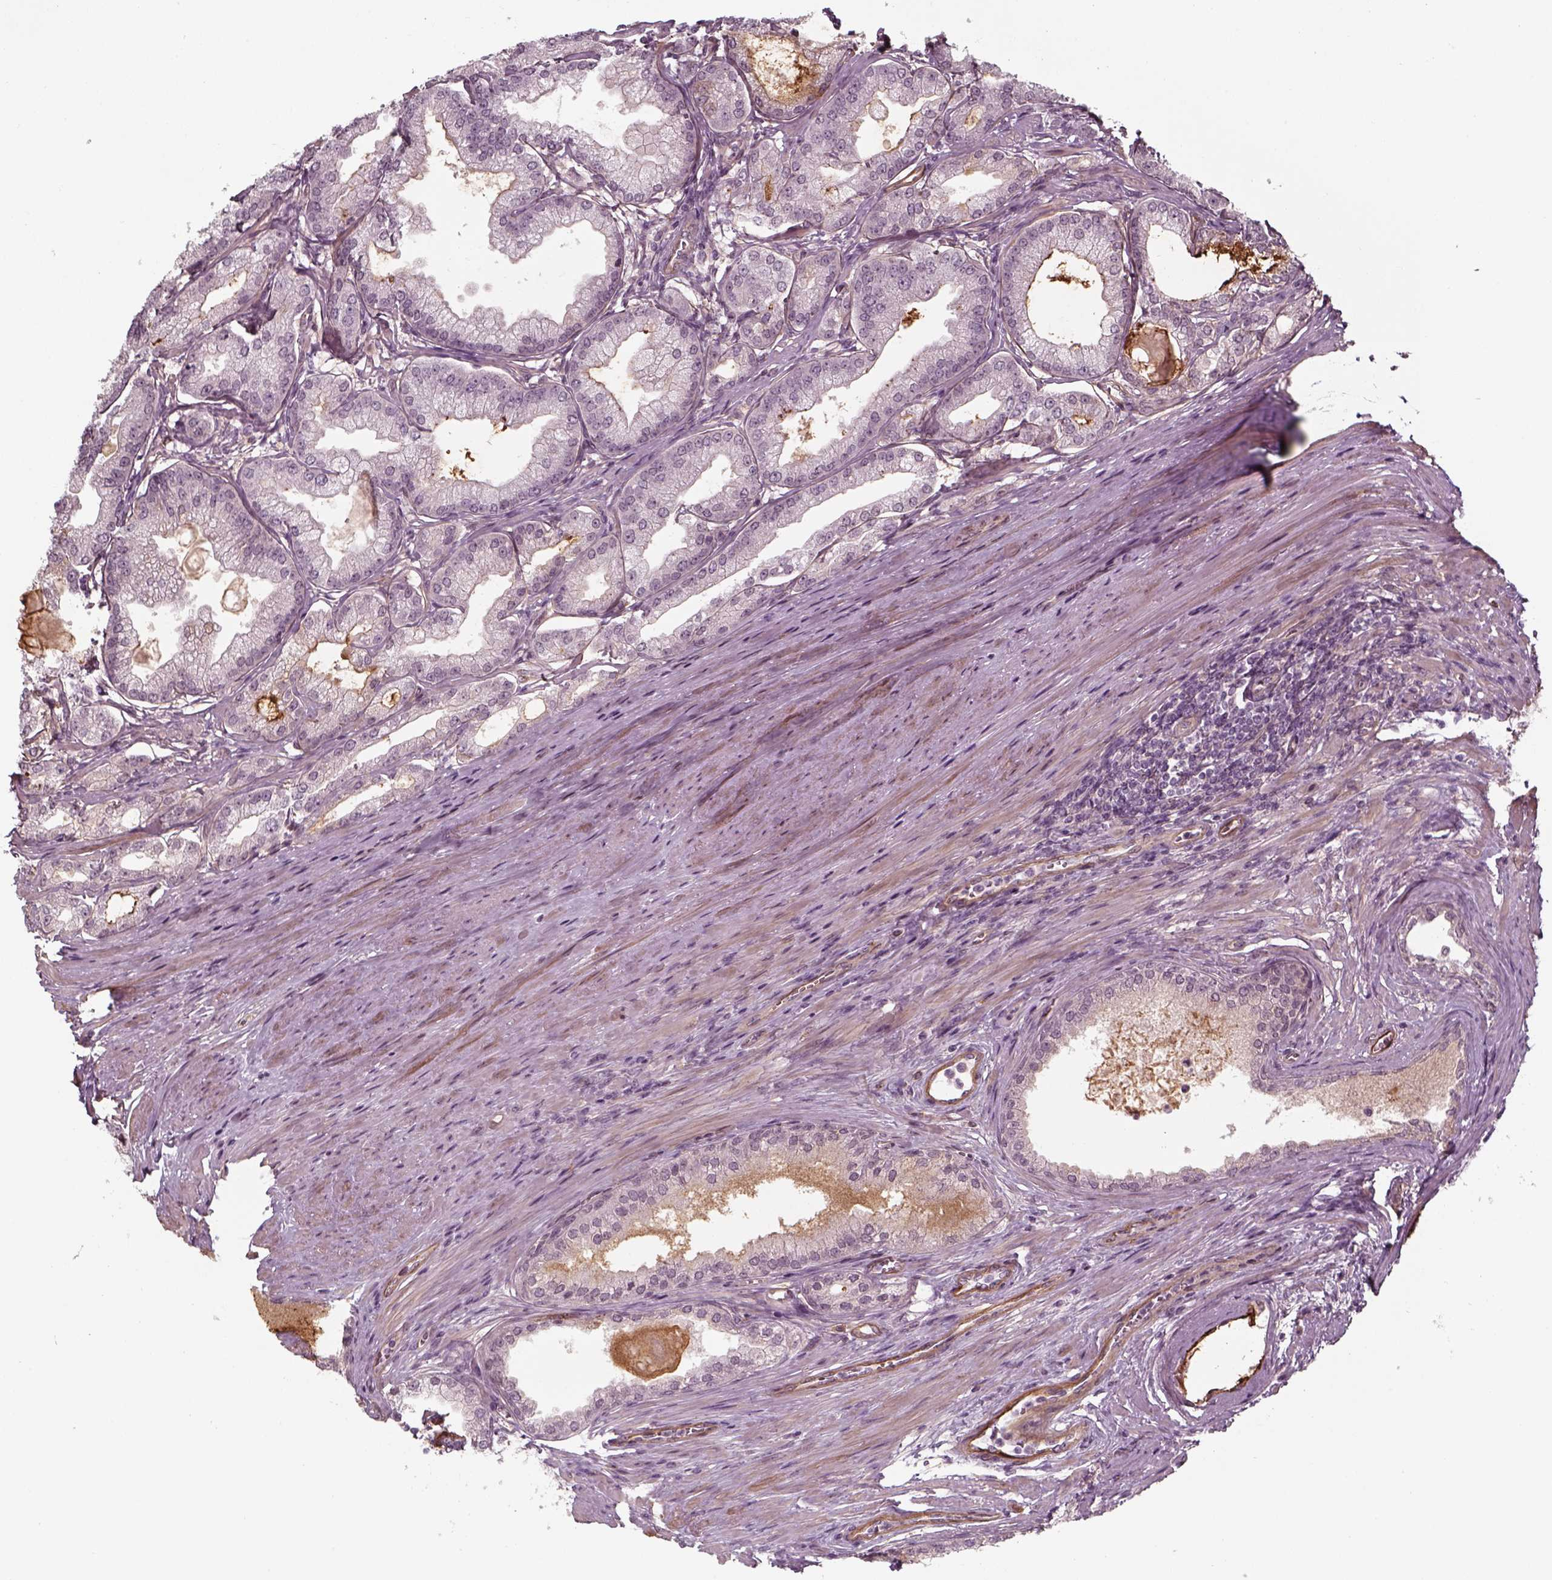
{"staining": {"intensity": "negative", "quantity": "none", "location": "none"}, "tissue": "prostate cancer", "cell_type": "Tumor cells", "image_type": "cancer", "snomed": [{"axis": "morphology", "description": "Adenocarcinoma, NOS"}, {"axis": "topography", "description": "Prostate and seminal vesicle, NOS"}, {"axis": "topography", "description": "Prostate"}], "caption": "The histopathology image reveals no staining of tumor cells in prostate cancer (adenocarcinoma).", "gene": "LAMB2", "patient": {"sex": "male", "age": 77}}